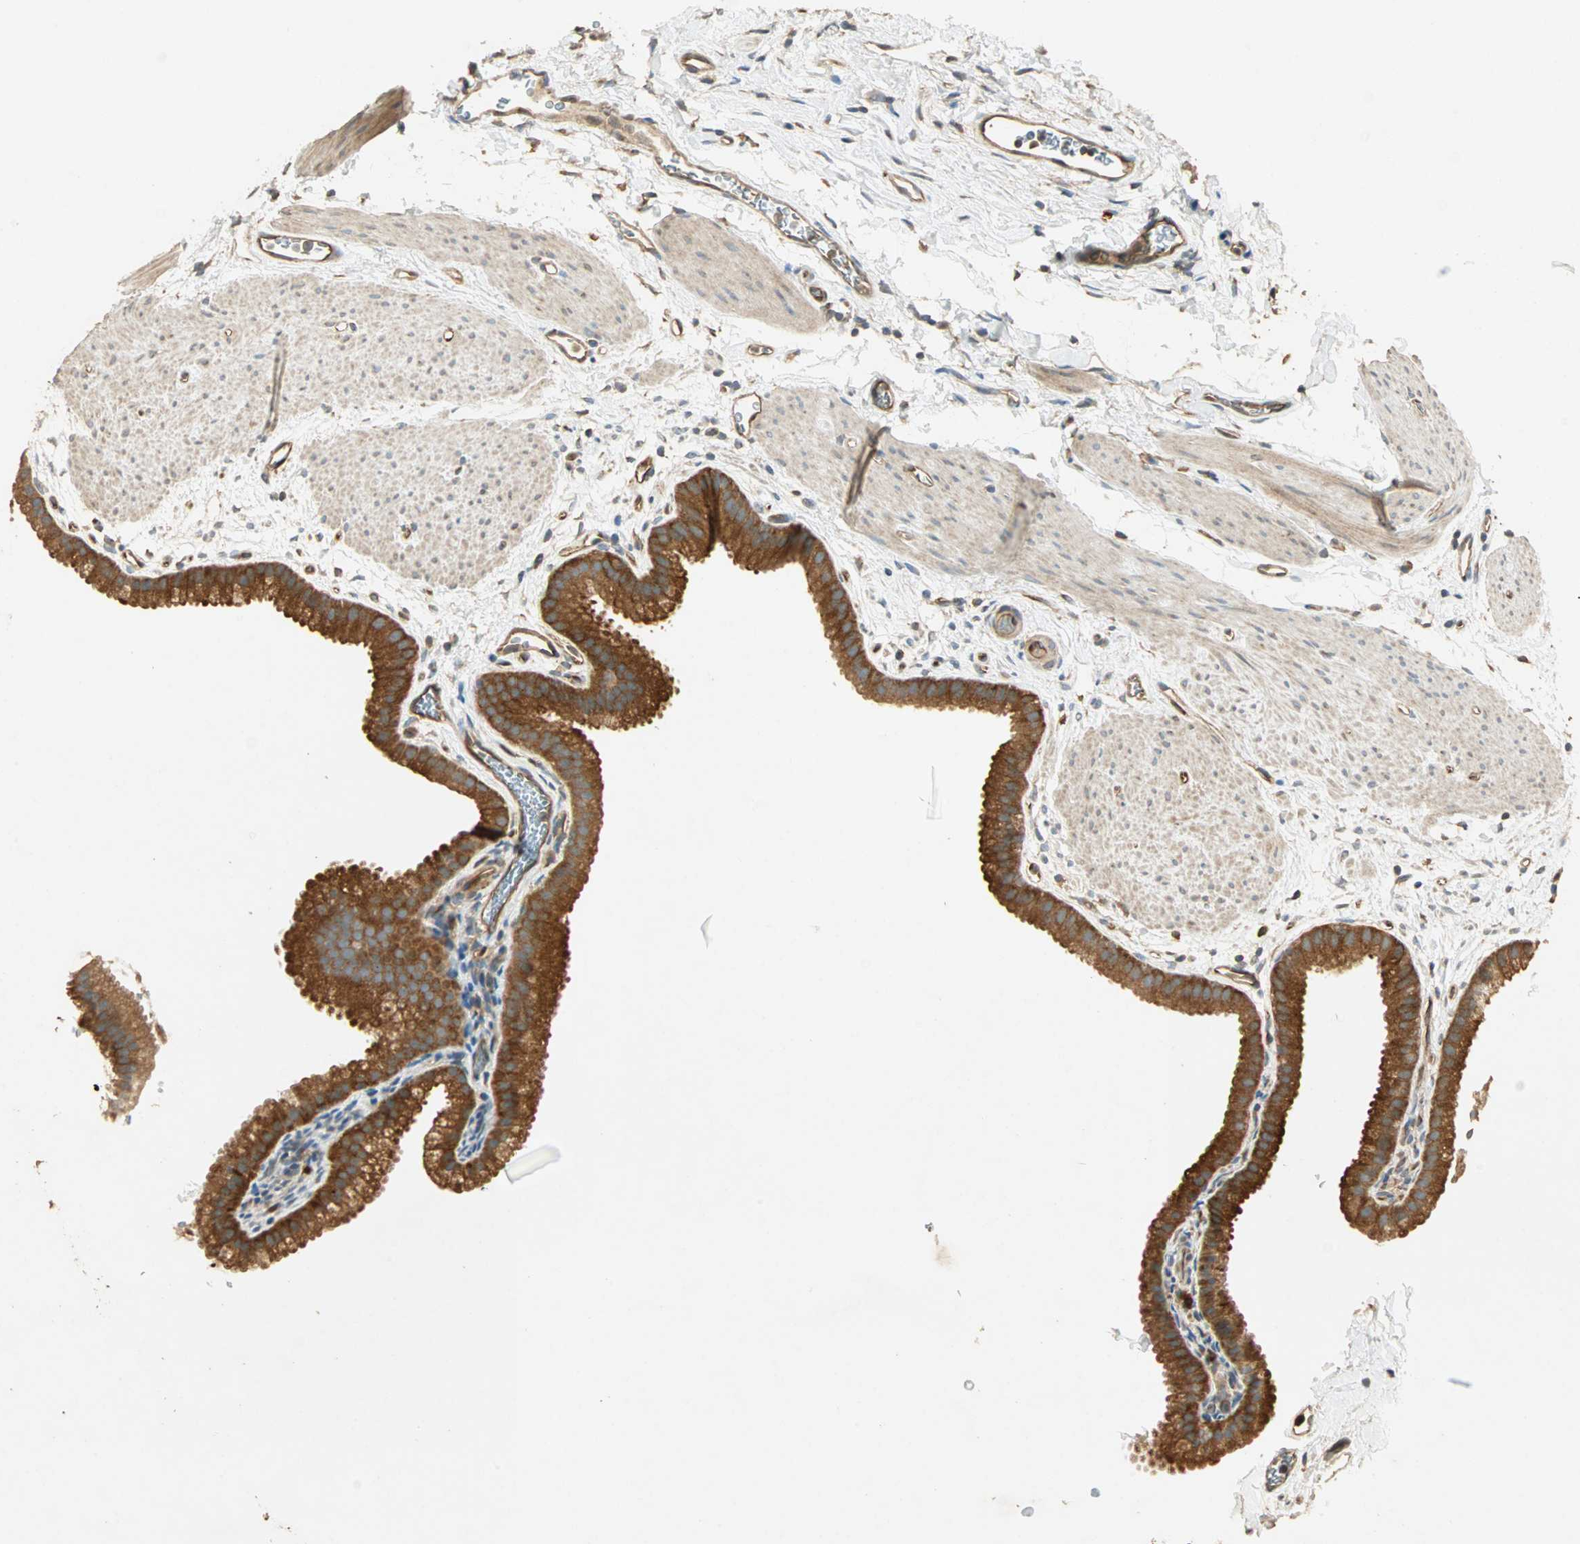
{"staining": {"intensity": "strong", "quantity": ">75%", "location": "cytoplasmic/membranous"}, "tissue": "gallbladder", "cell_type": "Glandular cells", "image_type": "normal", "snomed": [{"axis": "morphology", "description": "Normal tissue, NOS"}, {"axis": "topography", "description": "Gallbladder"}], "caption": "Strong cytoplasmic/membranous positivity is appreciated in about >75% of glandular cells in benign gallbladder. The protein of interest is shown in brown color, while the nuclei are stained blue.", "gene": "GALK1", "patient": {"sex": "female", "age": 64}}